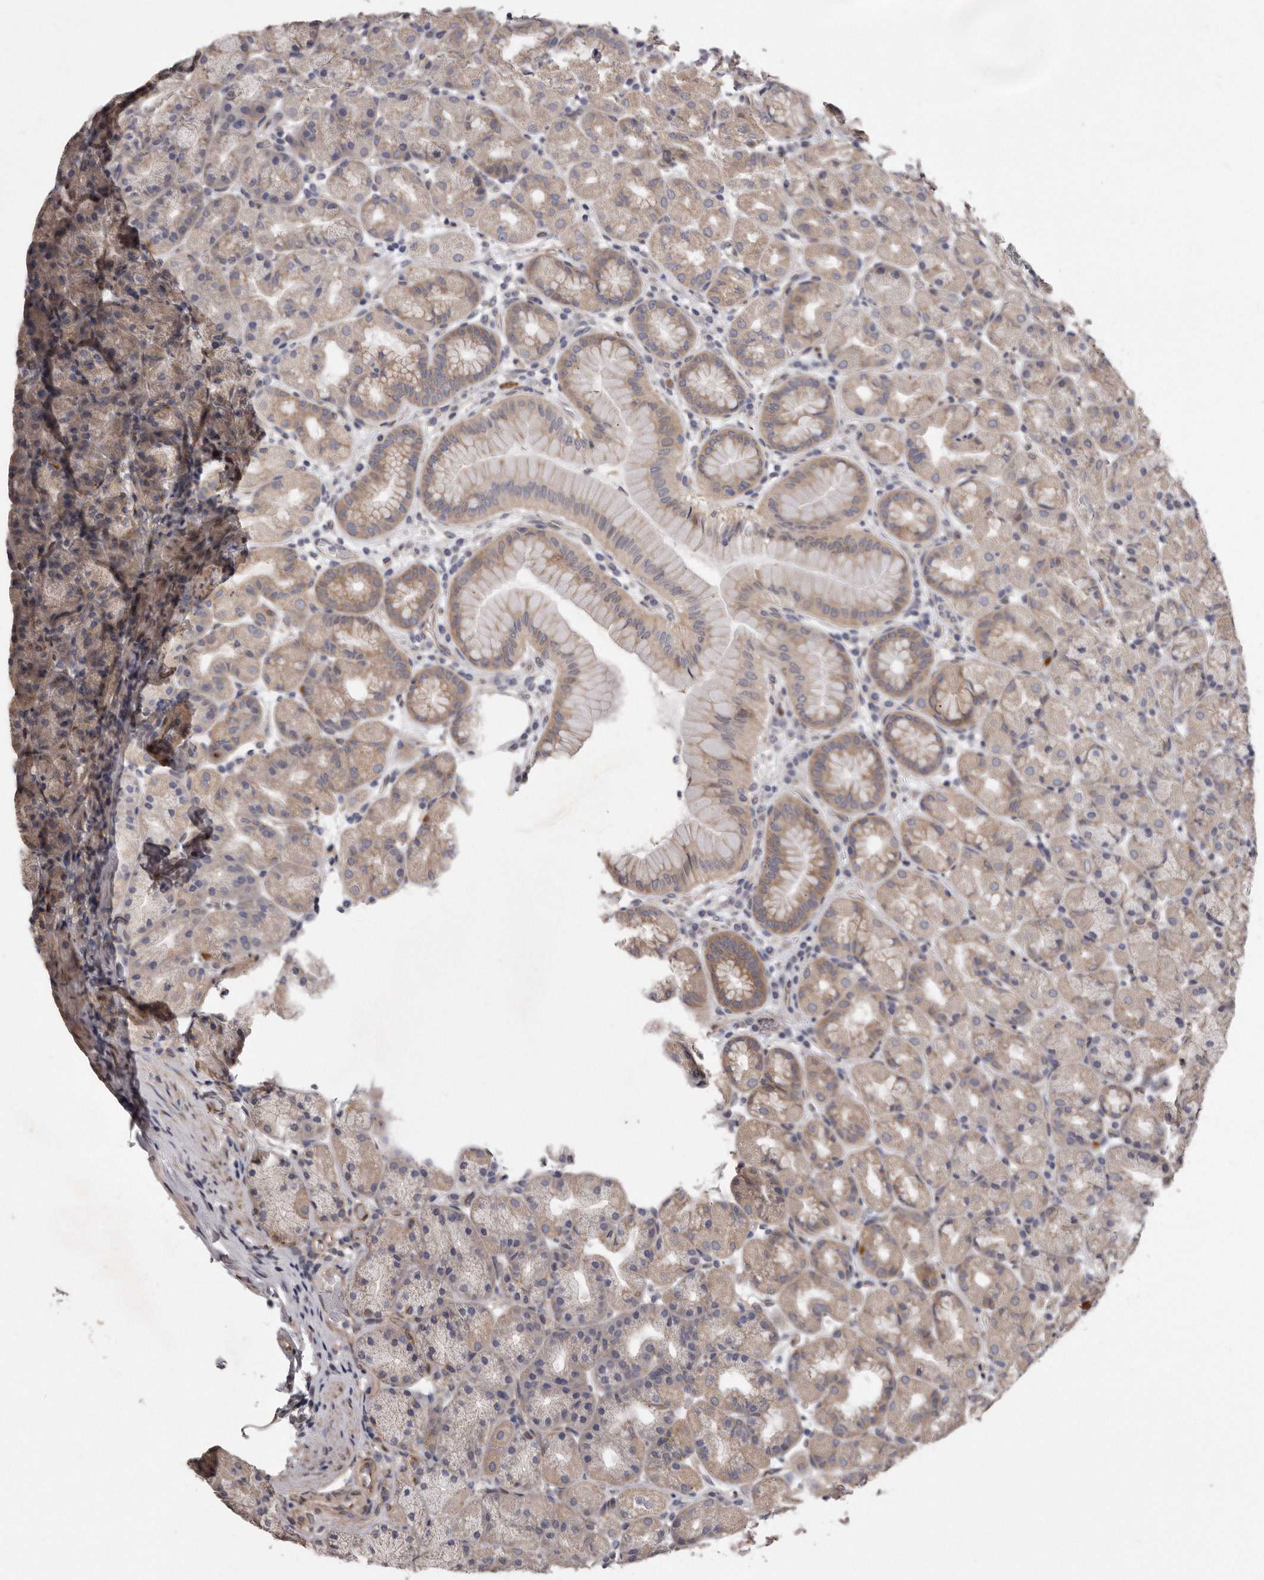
{"staining": {"intensity": "moderate", "quantity": "25%-75%", "location": "cytoplasmic/membranous"}, "tissue": "stomach", "cell_type": "Glandular cells", "image_type": "normal", "snomed": [{"axis": "morphology", "description": "Normal tissue, NOS"}, {"axis": "topography", "description": "Stomach, upper"}], "caption": "An IHC image of normal tissue is shown. Protein staining in brown shows moderate cytoplasmic/membranous positivity in stomach within glandular cells. (Stains: DAB in brown, nuclei in blue, Microscopy: brightfield microscopy at high magnification).", "gene": "ARMCX1", "patient": {"sex": "male", "age": 68}}